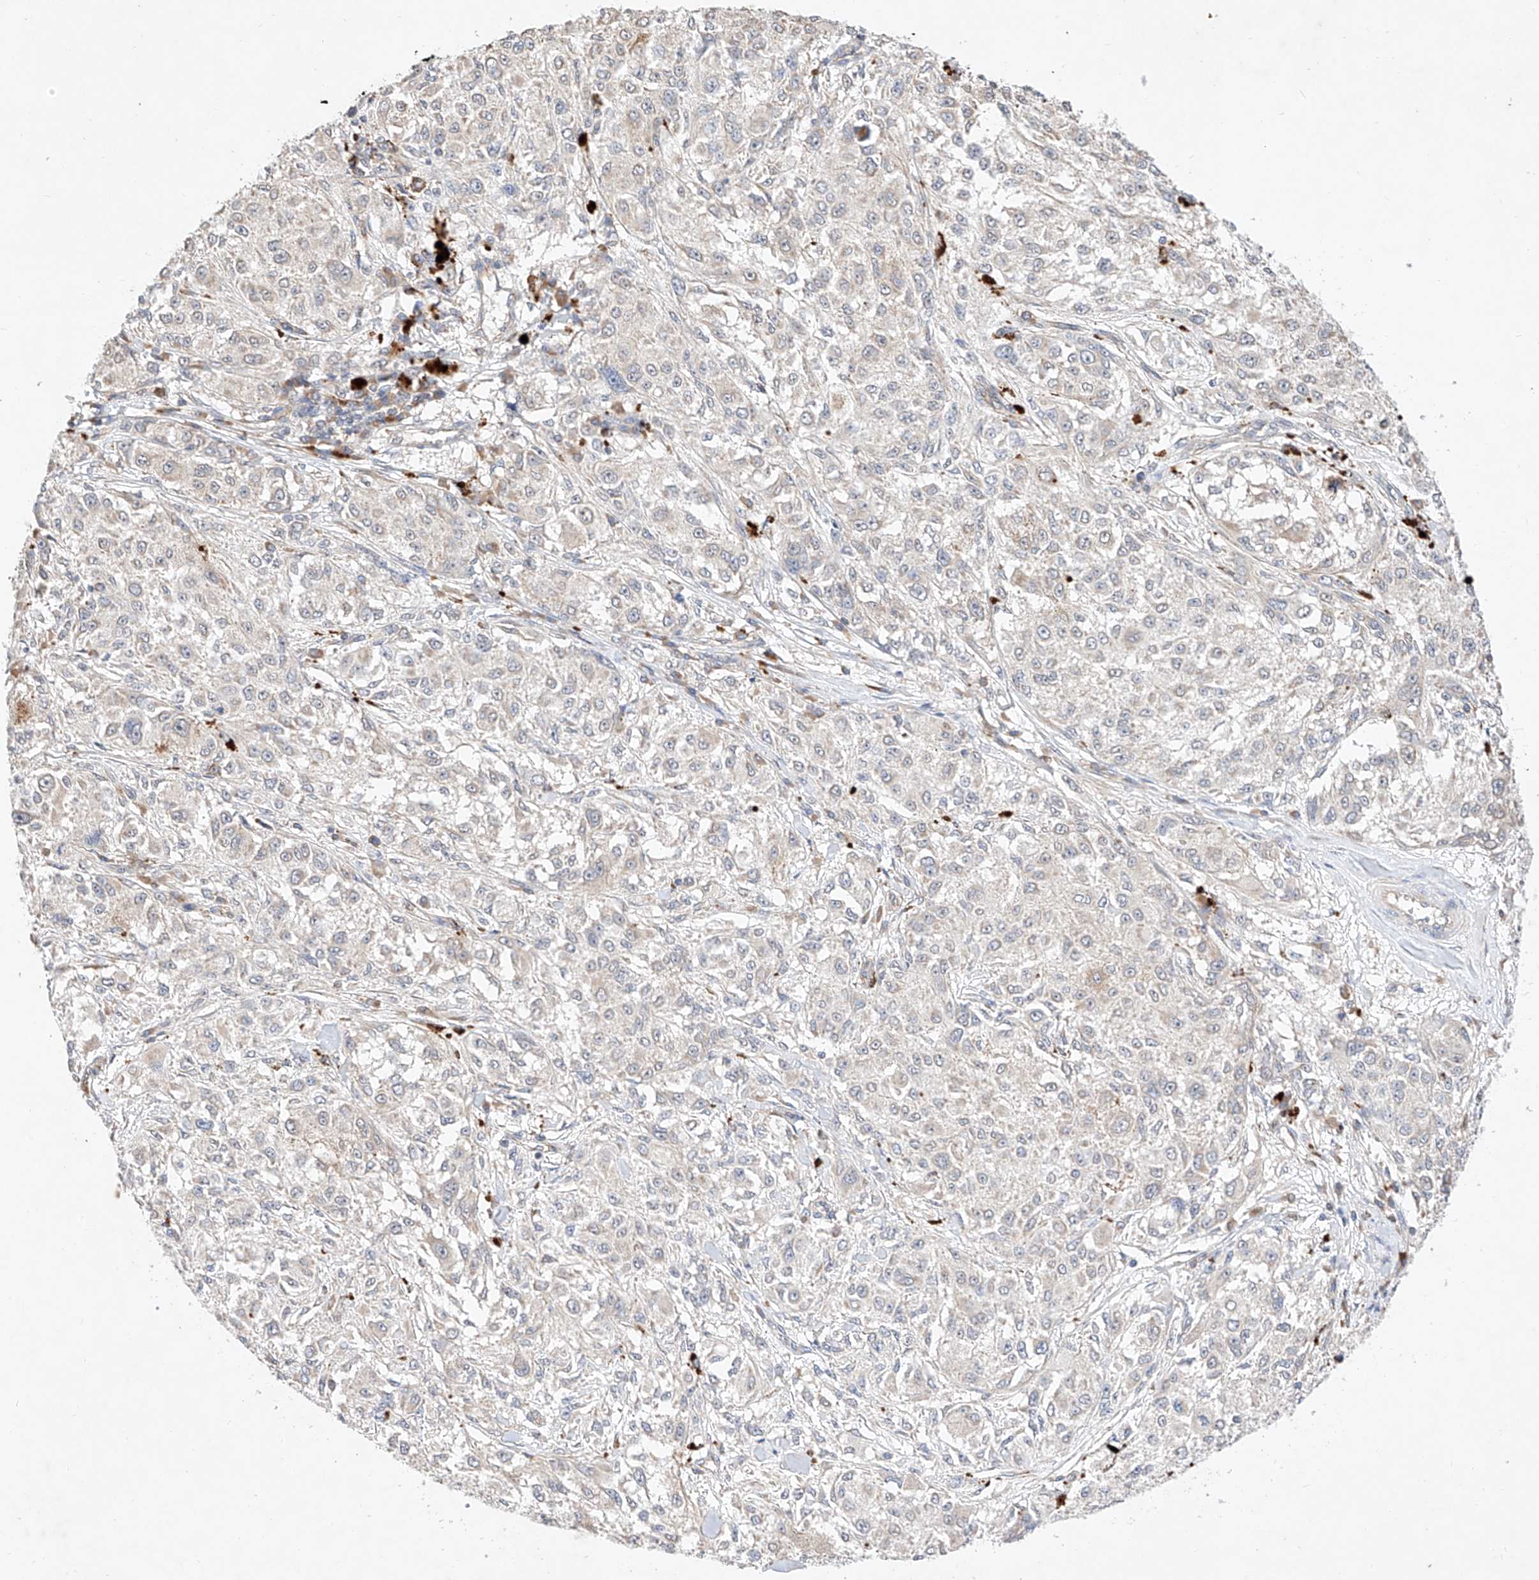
{"staining": {"intensity": "negative", "quantity": "none", "location": "none"}, "tissue": "melanoma", "cell_type": "Tumor cells", "image_type": "cancer", "snomed": [{"axis": "morphology", "description": "Necrosis, NOS"}, {"axis": "morphology", "description": "Malignant melanoma, NOS"}, {"axis": "topography", "description": "Skin"}], "caption": "Immunohistochemical staining of human melanoma exhibits no significant expression in tumor cells.", "gene": "C6orf118", "patient": {"sex": "female", "age": 87}}